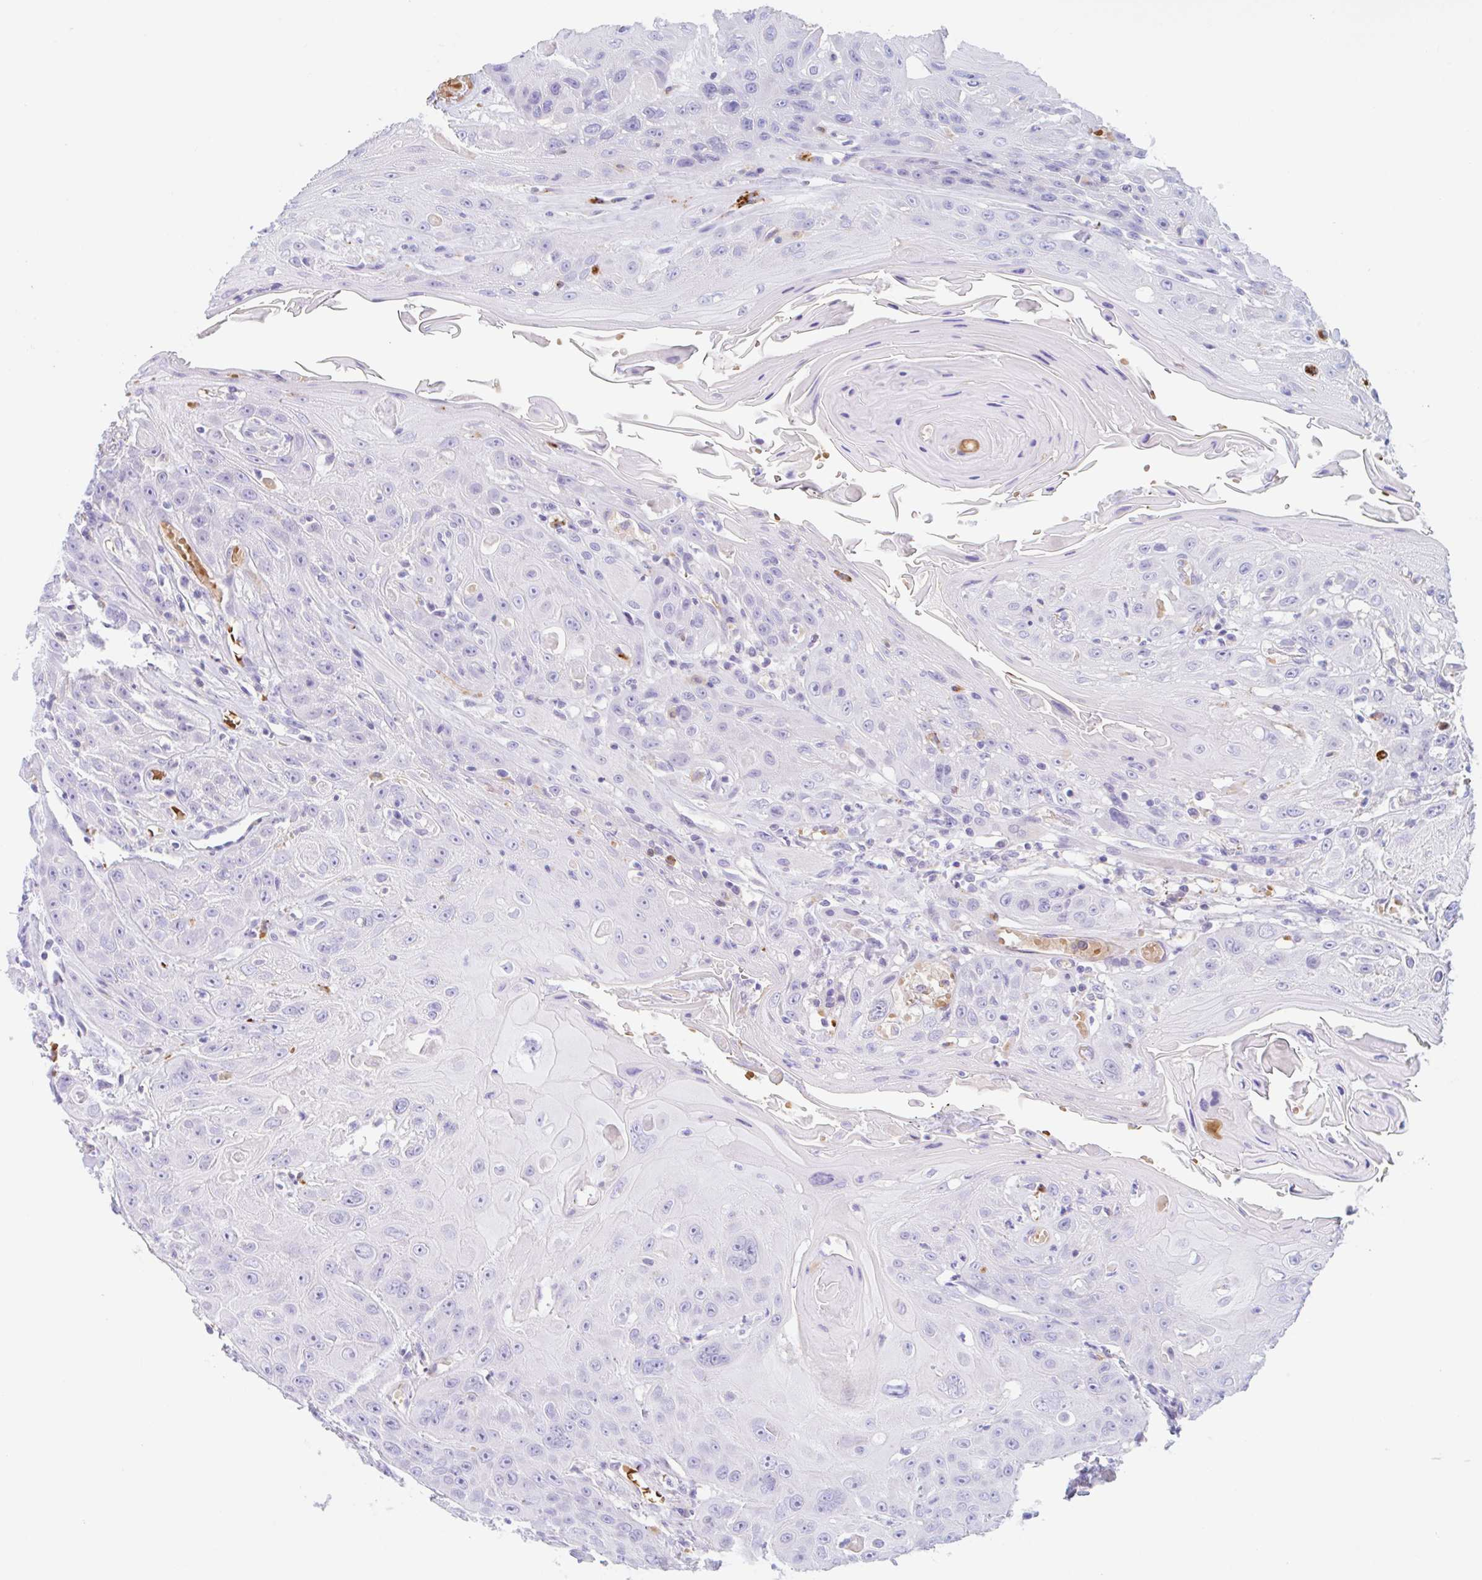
{"staining": {"intensity": "negative", "quantity": "none", "location": "none"}, "tissue": "head and neck cancer", "cell_type": "Tumor cells", "image_type": "cancer", "snomed": [{"axis": "morphology", "description": "Squamous cell carcinoma, NOS"}, {"axis": "topography", "description": "Head-Neck"}], "caption": "IHC of human head and neck cancer (squamous cell carcinoma) shows no expression in tumor cells.", "gene": "ANKRD9", "patient": {"sex": "female", "age": 59}}